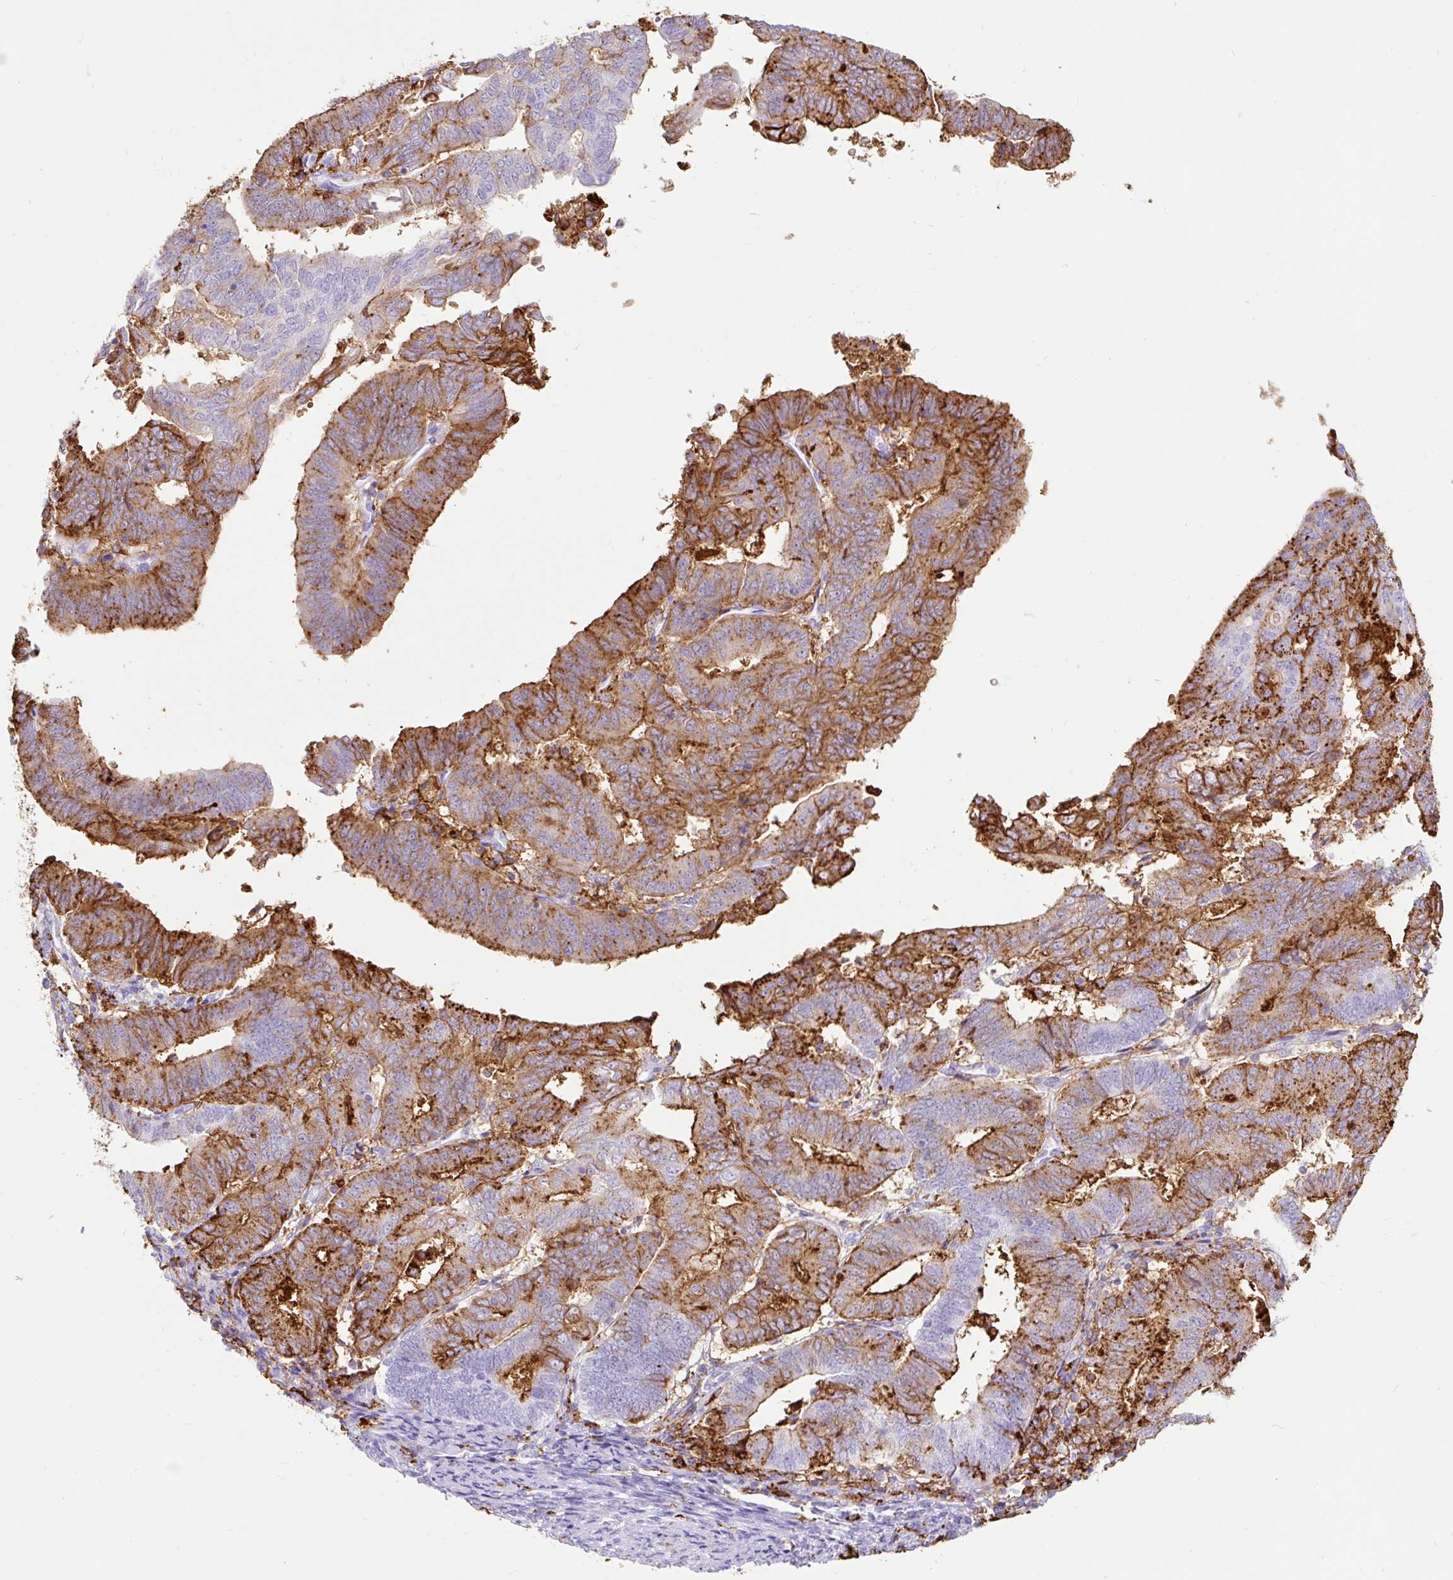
{"staining": {"intensity": "moderate", "quantity": "25%-75%", "location": "cytoplasmic/membranous"}, "tissue": "endometrial cancer", "cell_type": "Tumor cells", "image_type": "cancer", "snomed": [{"axis": "morphology", "description": "Adenocarcinoma, NOS"}, {"axis": "topography", "description": "Endometrium"}], "caption": "Immunohistochemistry histopathology image of neoplastic tissue: endometrial cancer (adenocarcinoma) stained using IHC demonstrates medium levels of moderate protein expression localized specifically in the cytoplasmic/membranous of tumor cells, appearing as a cytoplasmic/membranous brown color.", "gene": "HLA-DRA", "patient": {"sex": "female", "age": 70}}